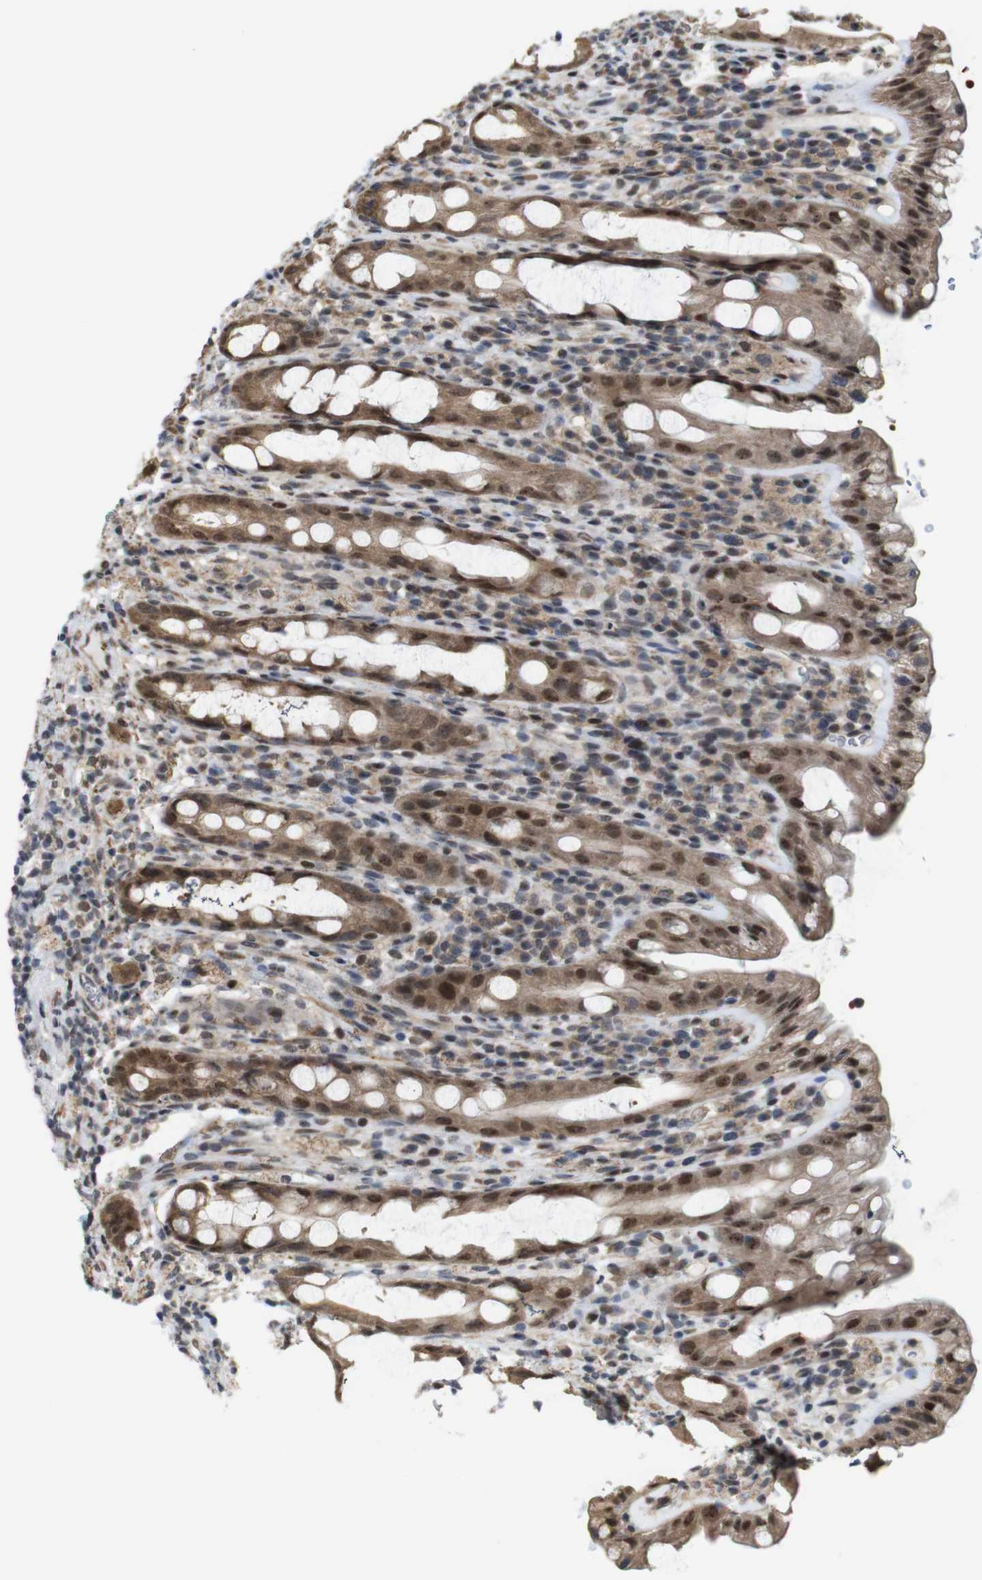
{"staining": {"intensity": "moderate", "quantity": ">75%", "location": "cytoplasmic/membranous,nuclear"}, "tissue": "rectum", "cell_type": "Glandular cells", "image_type": "normal", "snomed": [{"axis": "morphology", "description": "Normal tissue, NOS"}, {"axis": "topography", "description": "Rectum"}], "caption": "Rectum stained for a protein (brown) reveals moderate cytoplasmic/membranous,nuclear positive staining in about >75% of glandular cells.", "gene": "PNMA8A", "patient": {"sex": "male", "age": 44}}